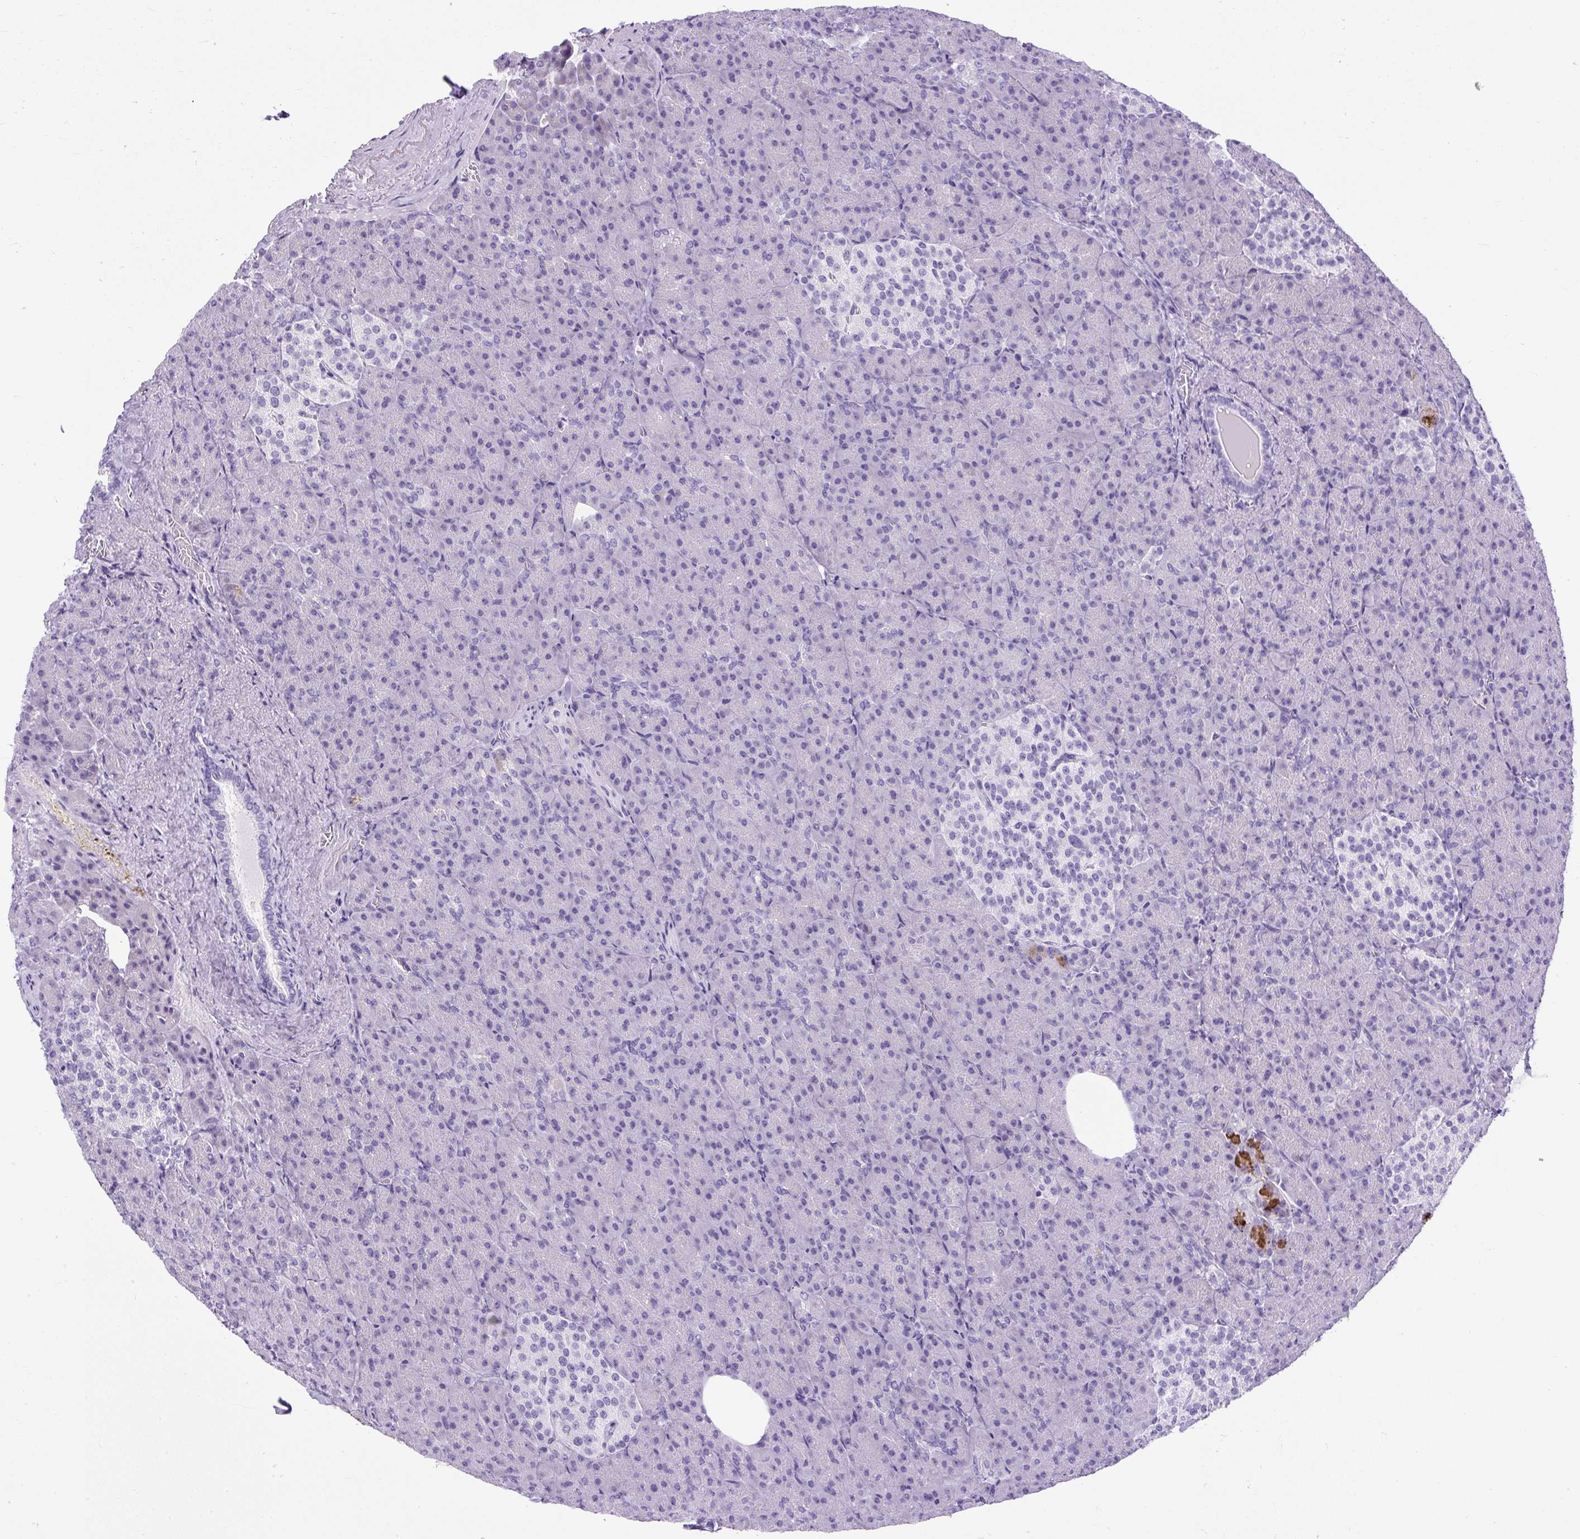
{"staining": {"intensity": "strong", "quantity": "<25%", "location": "cytoplasmic/membranous"}, "tissue": "pancreas", "cell_type": "Exocrine glandular cells", "image_type": "normal", "snomed": [{"axis": "morphology", "description": "Normal tissue, NOS"}, {"axis": "topography", "description": "Pancreas"}], "caption": "Immunohistochemistry (IHC) micrograph of unremarkable human pancreas stained for a protein (brown), which reveals medium levels of strong cytoplasmic/membranous staining in about <25% of exocrine glandular cells.", "gene": "UPP1", "patient": {"sex": "female", "age": 74}}